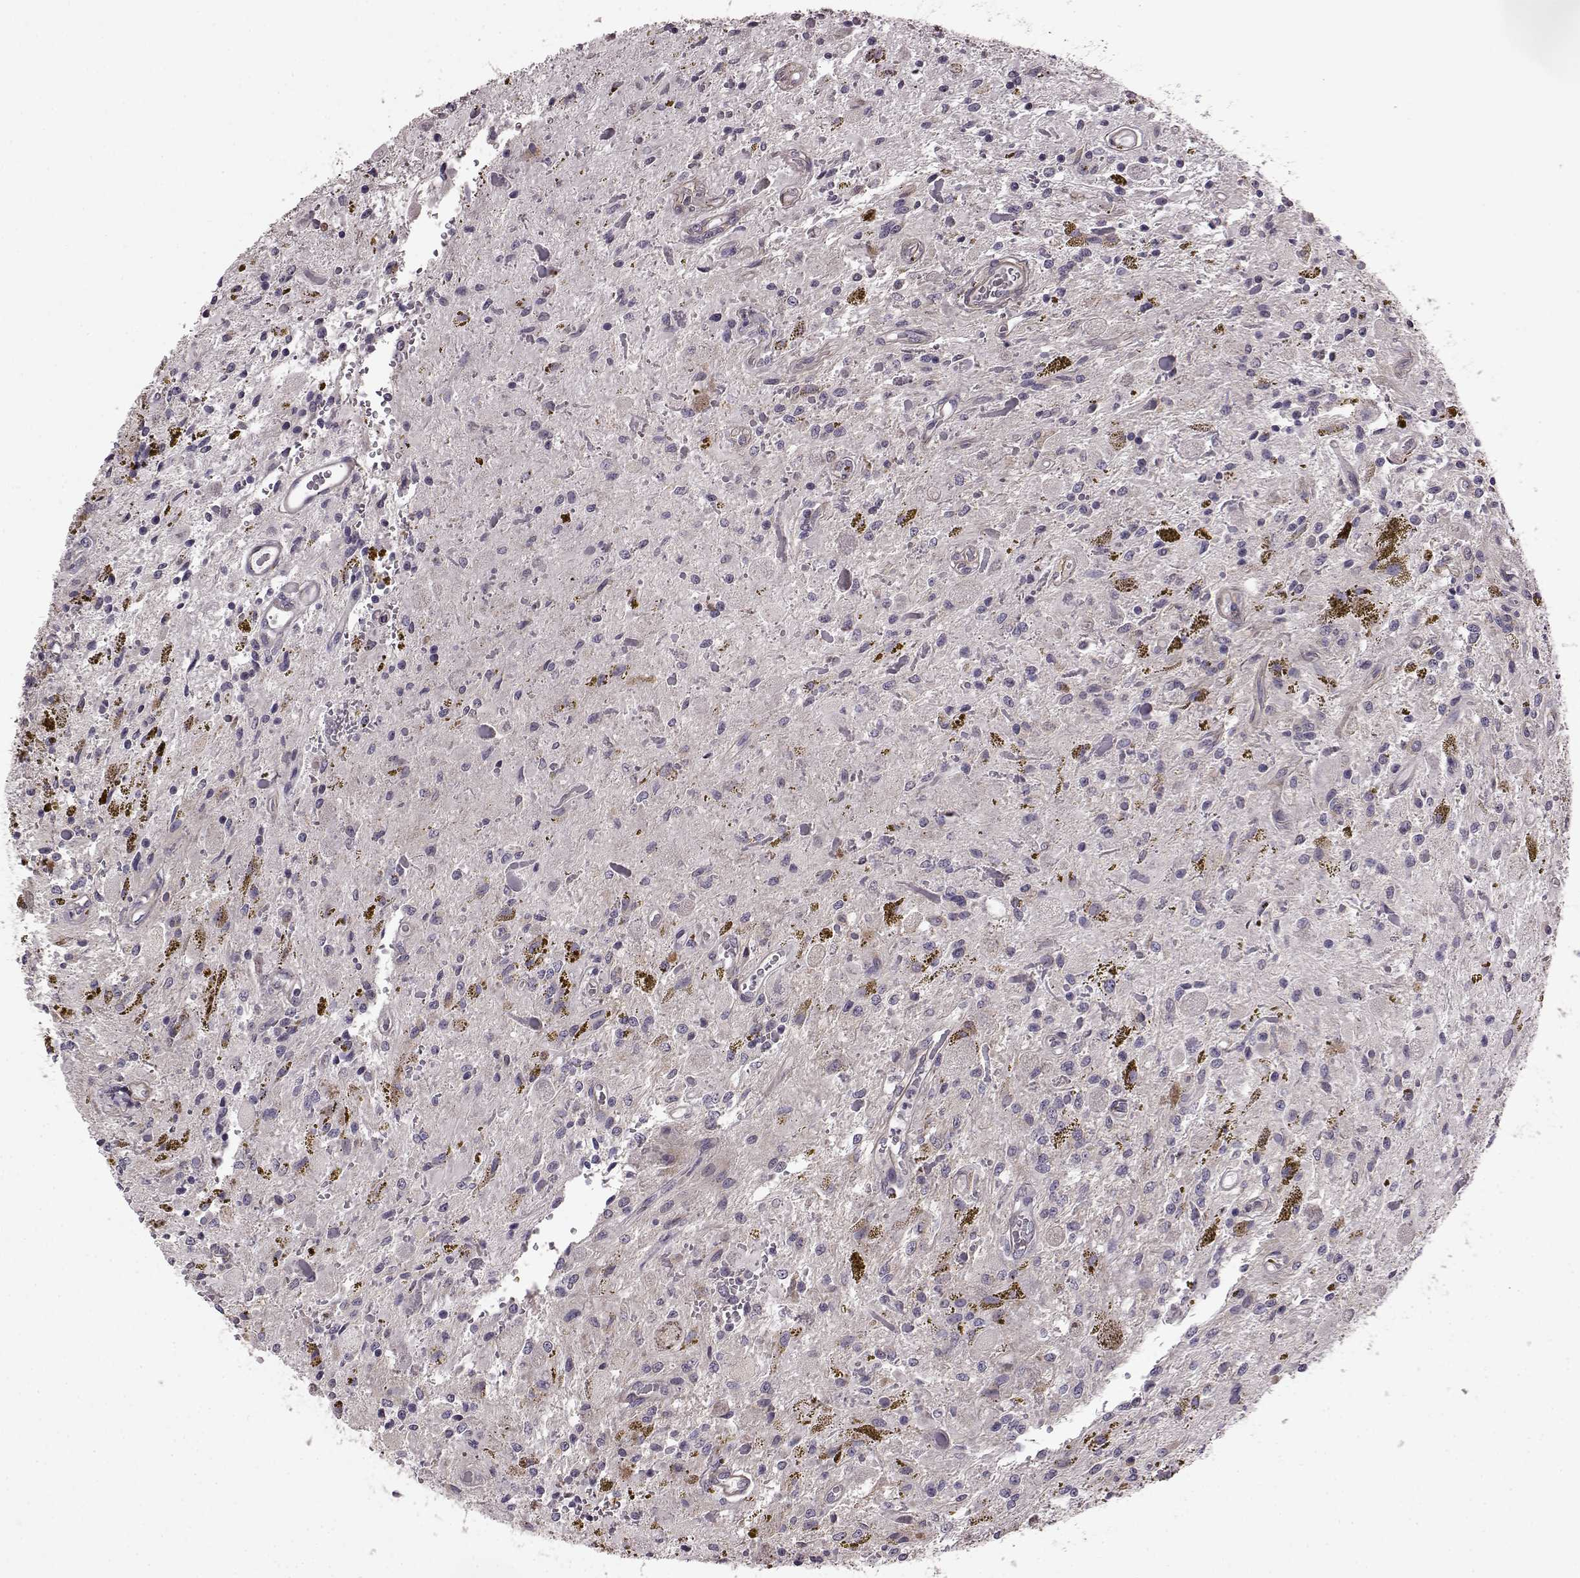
{"staining": {"intensity": "negative", "quantity": "none", "location": "none"}, "tissue": "glioma", "cell_type": "Tumor cells", "image_type": "cancer", "snomed": [{"axis": "morphology", "description": "Glioma, malignant, Low grade"}, {"axis": "topography", "description": "Cerebellum"}], "caption": "IHC image of malignant glioma (low-grade) stained for a protein (brown), which exhibits no positivity in tumor cells.", "gene": "GRK1", "patient": {"sex": "female", "age": 14}}